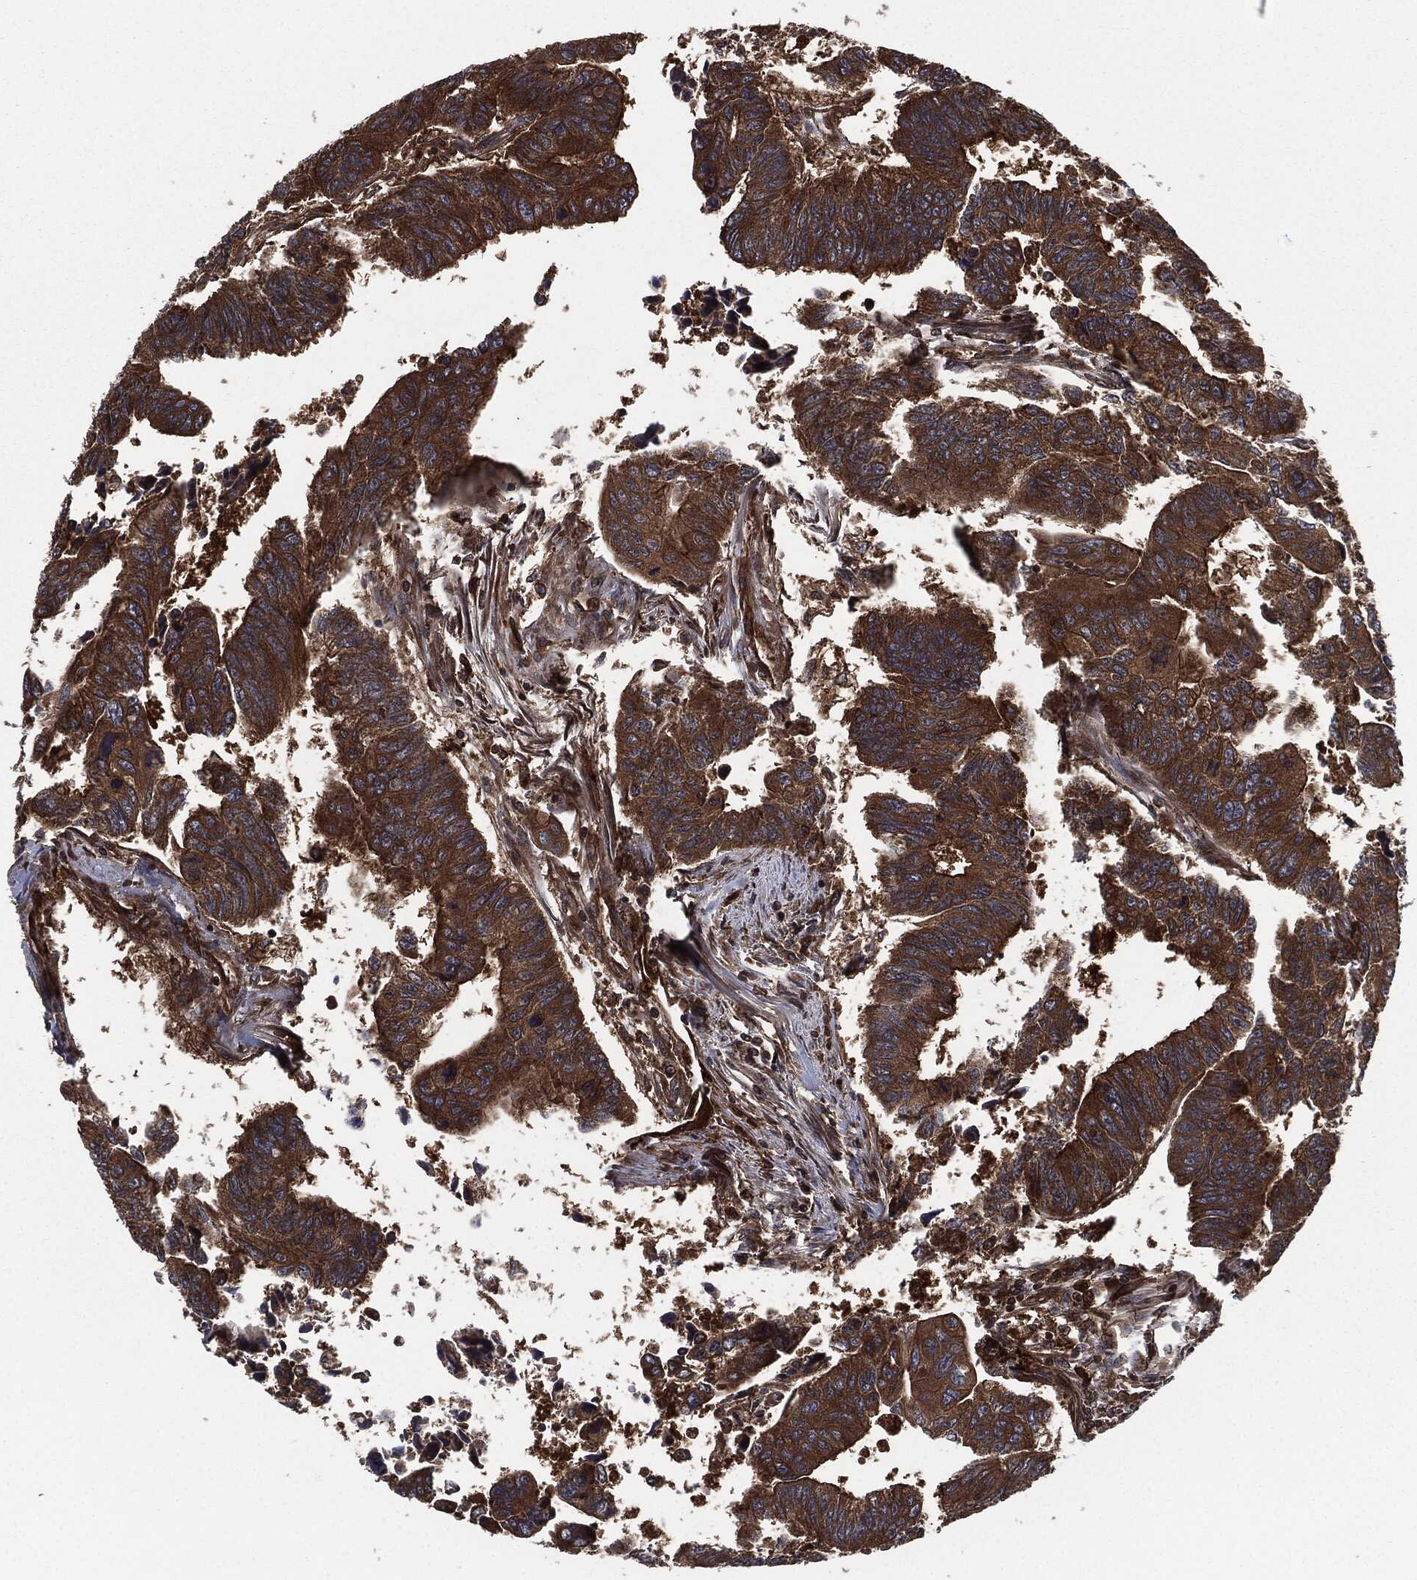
{"staining": {"intensity": "strong", "quantity": ">75%", "location": "cytoplasmic/membranous"}, "tissue": "colorectal cancer", "cell_type": "Tumor cells", "image_type": "cancer", "snomed": [{"axis": "morphology", "description": "Adenocarcinoma, NOS"}, {"axis": "topography", "description": "Rectum"}], "caption": "A high amount of strong cytoplasmic/membranous positivity is identified in approximately >75% of tumor cells in colorectal cancer (adenocarcinoma) tissue.", "gene": "RAP1GDS1", "patient": {"sex": "female", "age": 85}}